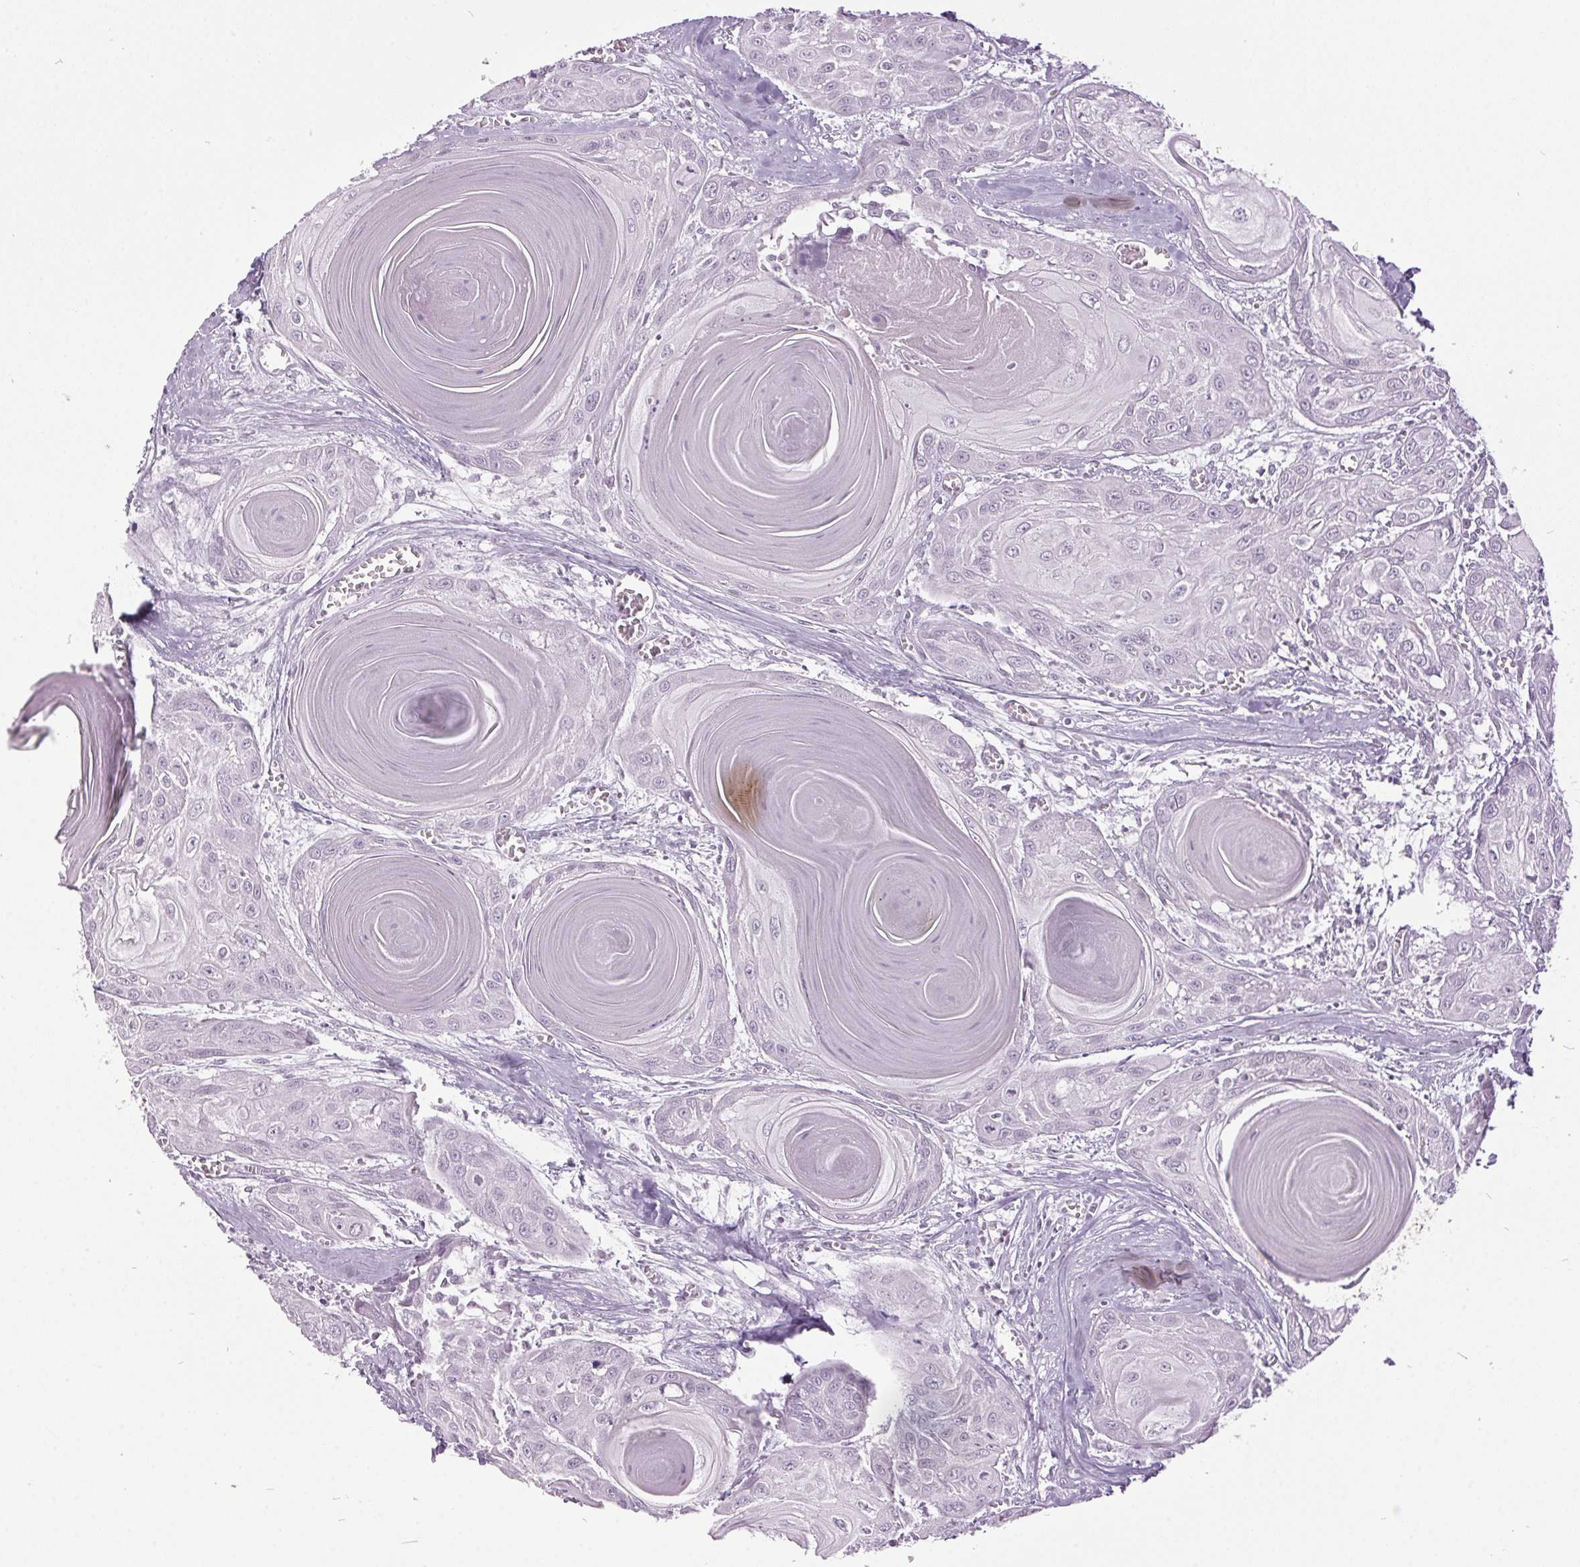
{"staining": {"intensity": "negative", "quantity": "none", "location": "none"}, "tissue": "head and neck cancer", "cell_type": "Tumor cells", "image_type": "cancer", "snomed": [{"axis": "morphology", "description": "Squamous cell carcinoma, NOS"}, {"axis": "topography", "description": "Oral tissue"}, {"axis": "topography", "description": "Head-Neck"}], "caption": "Immunohistochemistry of human head and neck cancer exhibits no positivity in tumor cells.", "gene": "ODAD2", "patient": {"sex": "male", "age": 71}}